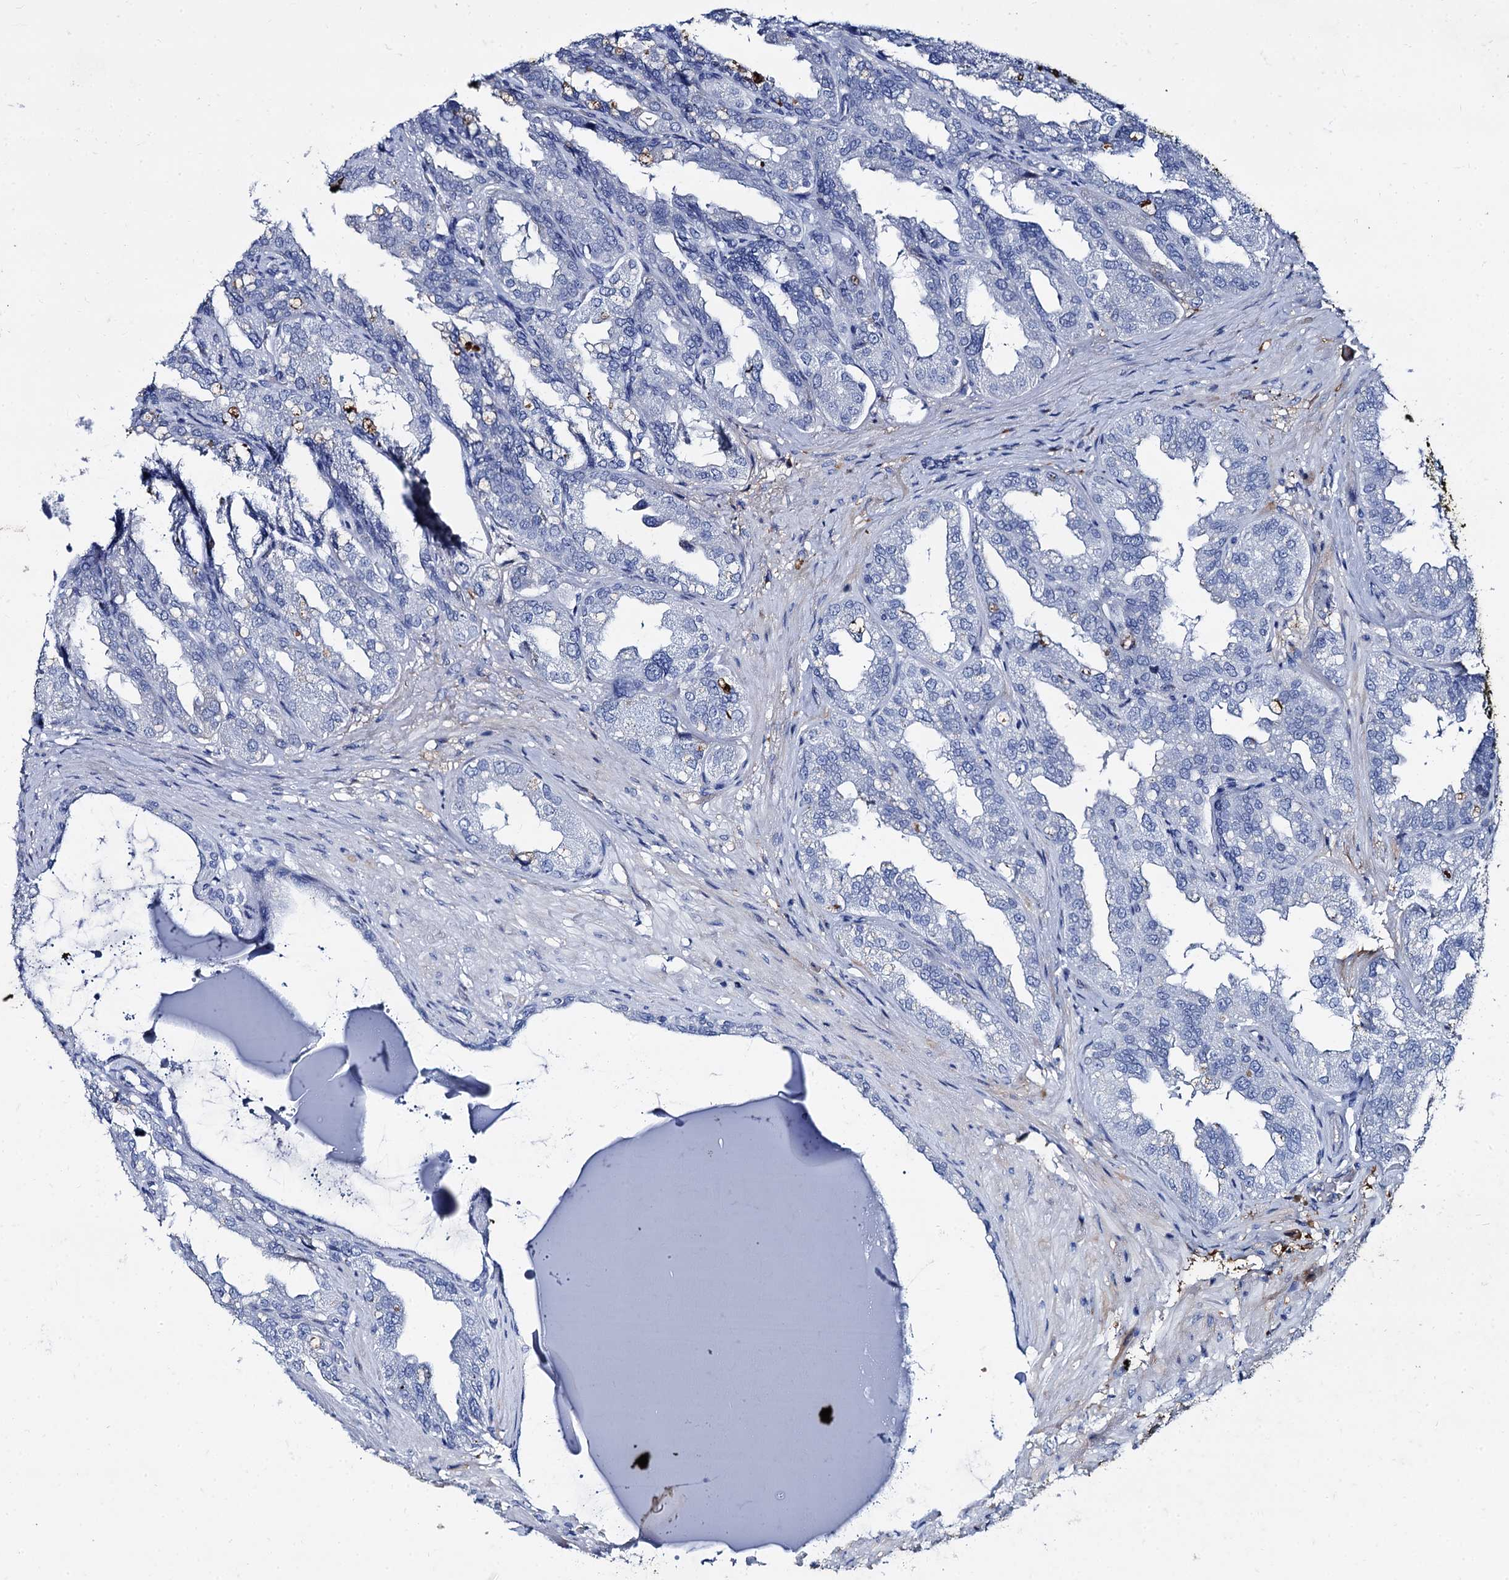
{"staining": {"intensity": "negative", "quantity": "none", "location": "none"}, "tissue": "seminal vesicle", "cell_type": "Glandular cells", "image_type": "normal", "snomed": [{"axis": "morphology", "description": "Normal tissue, NOS"}, {"axis": "topography", "description": "Seminal veicle"}], "caption": "Glandular cells are negative for protein expression in benign human seminal vesicle.", "gene": "TMEM72", "patient": {"sex": "male", "age": 63}}